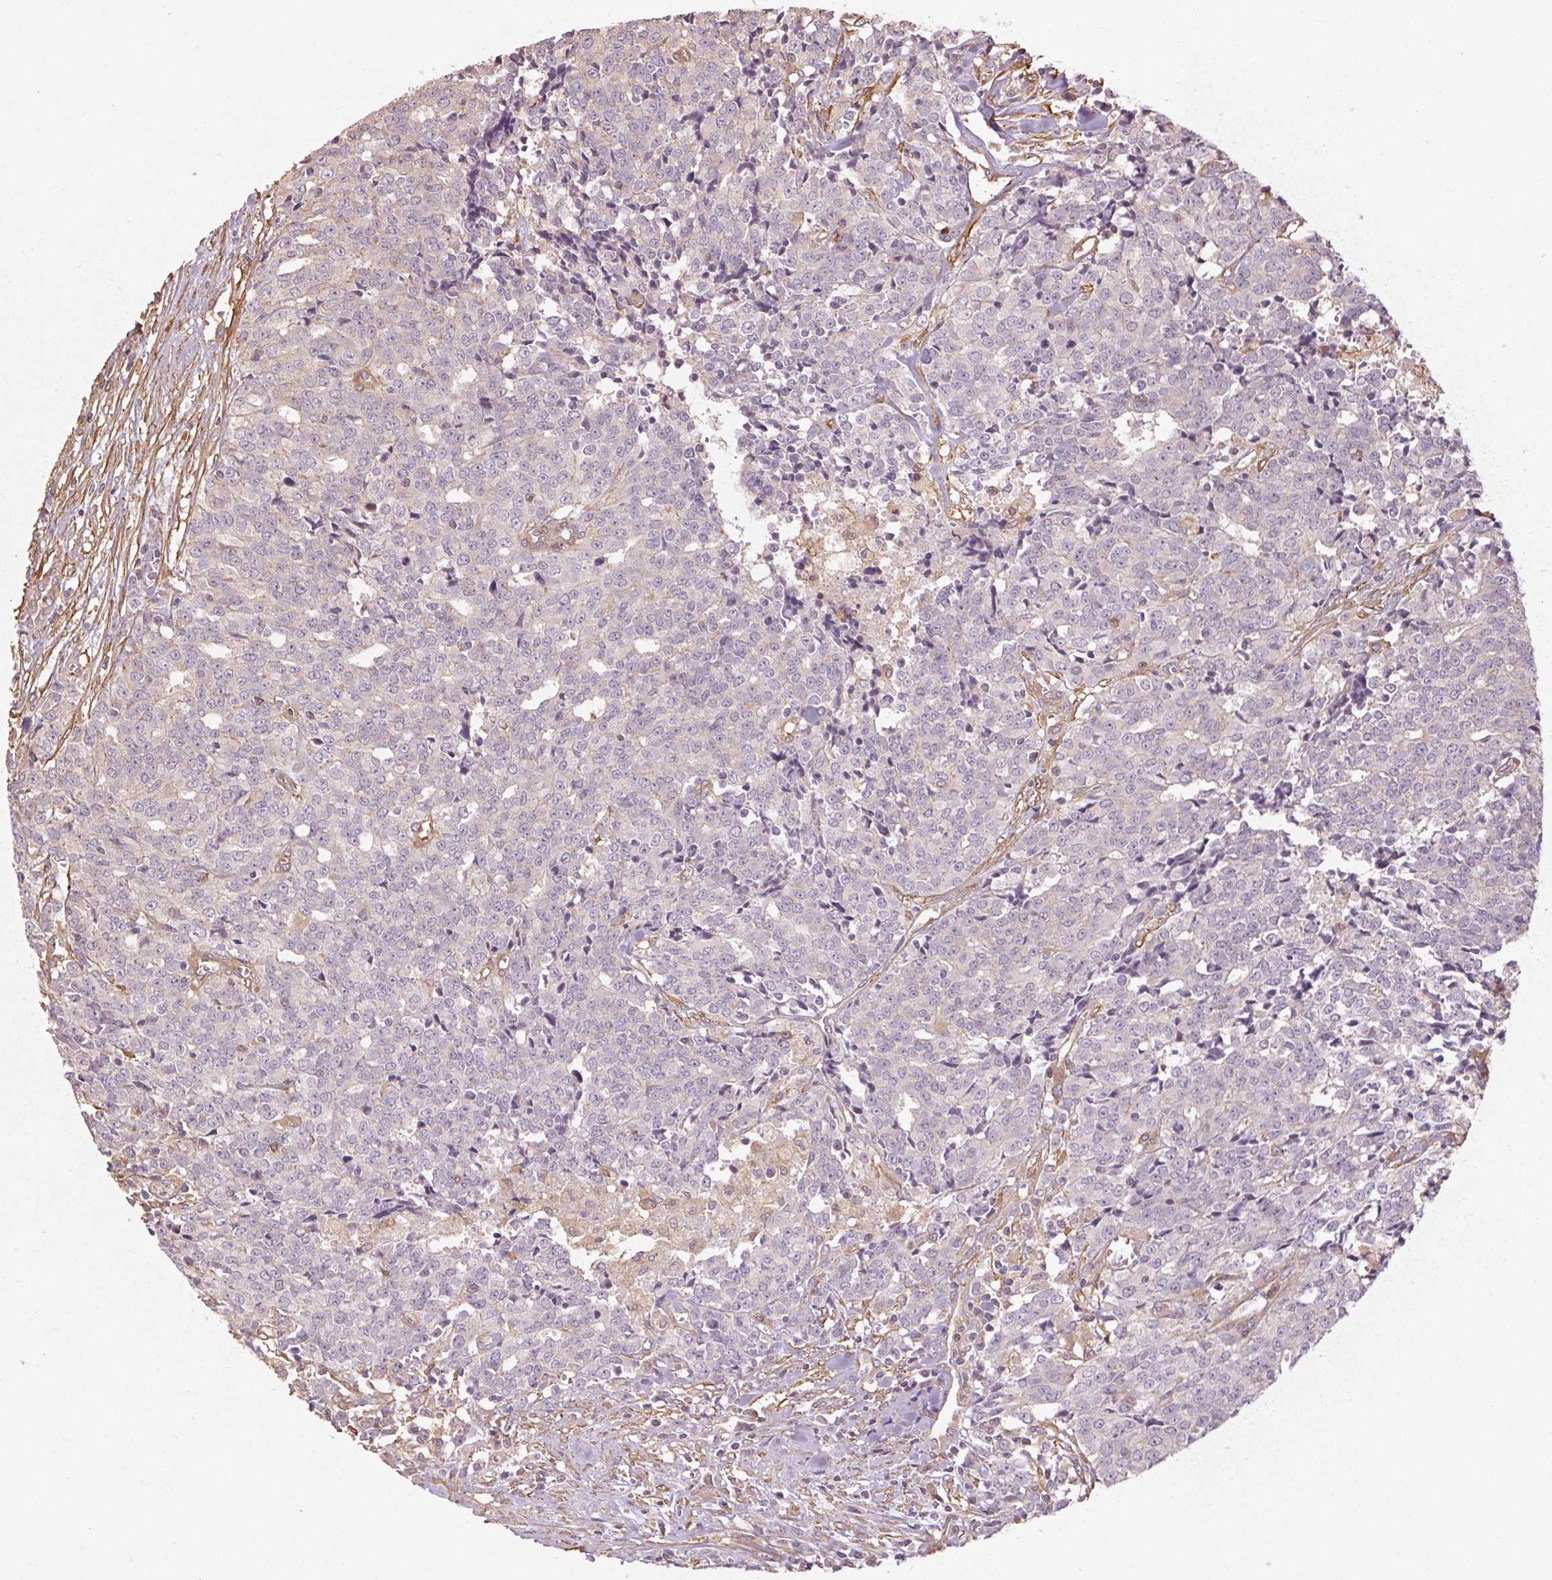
{"staining": {"intensity": "negative", "quantity": "none", "location": "none"}, "tissue": "prostate cancer", "cell_type": "Tumor cells", "image_type": "cancer", "snomed": [{"axis": "morphology", "description": "Adenocarcinoma, High grade"}, {"axis": "topography", "description": "Prostate and seminal vesicle, NOS"}], "caption": "A micrograph of prostate cancer stained for a protein demonstrates no brown staining in tumor cells.", "gene": "QDPR", "patient": {"sex": "male", "age": 60}}